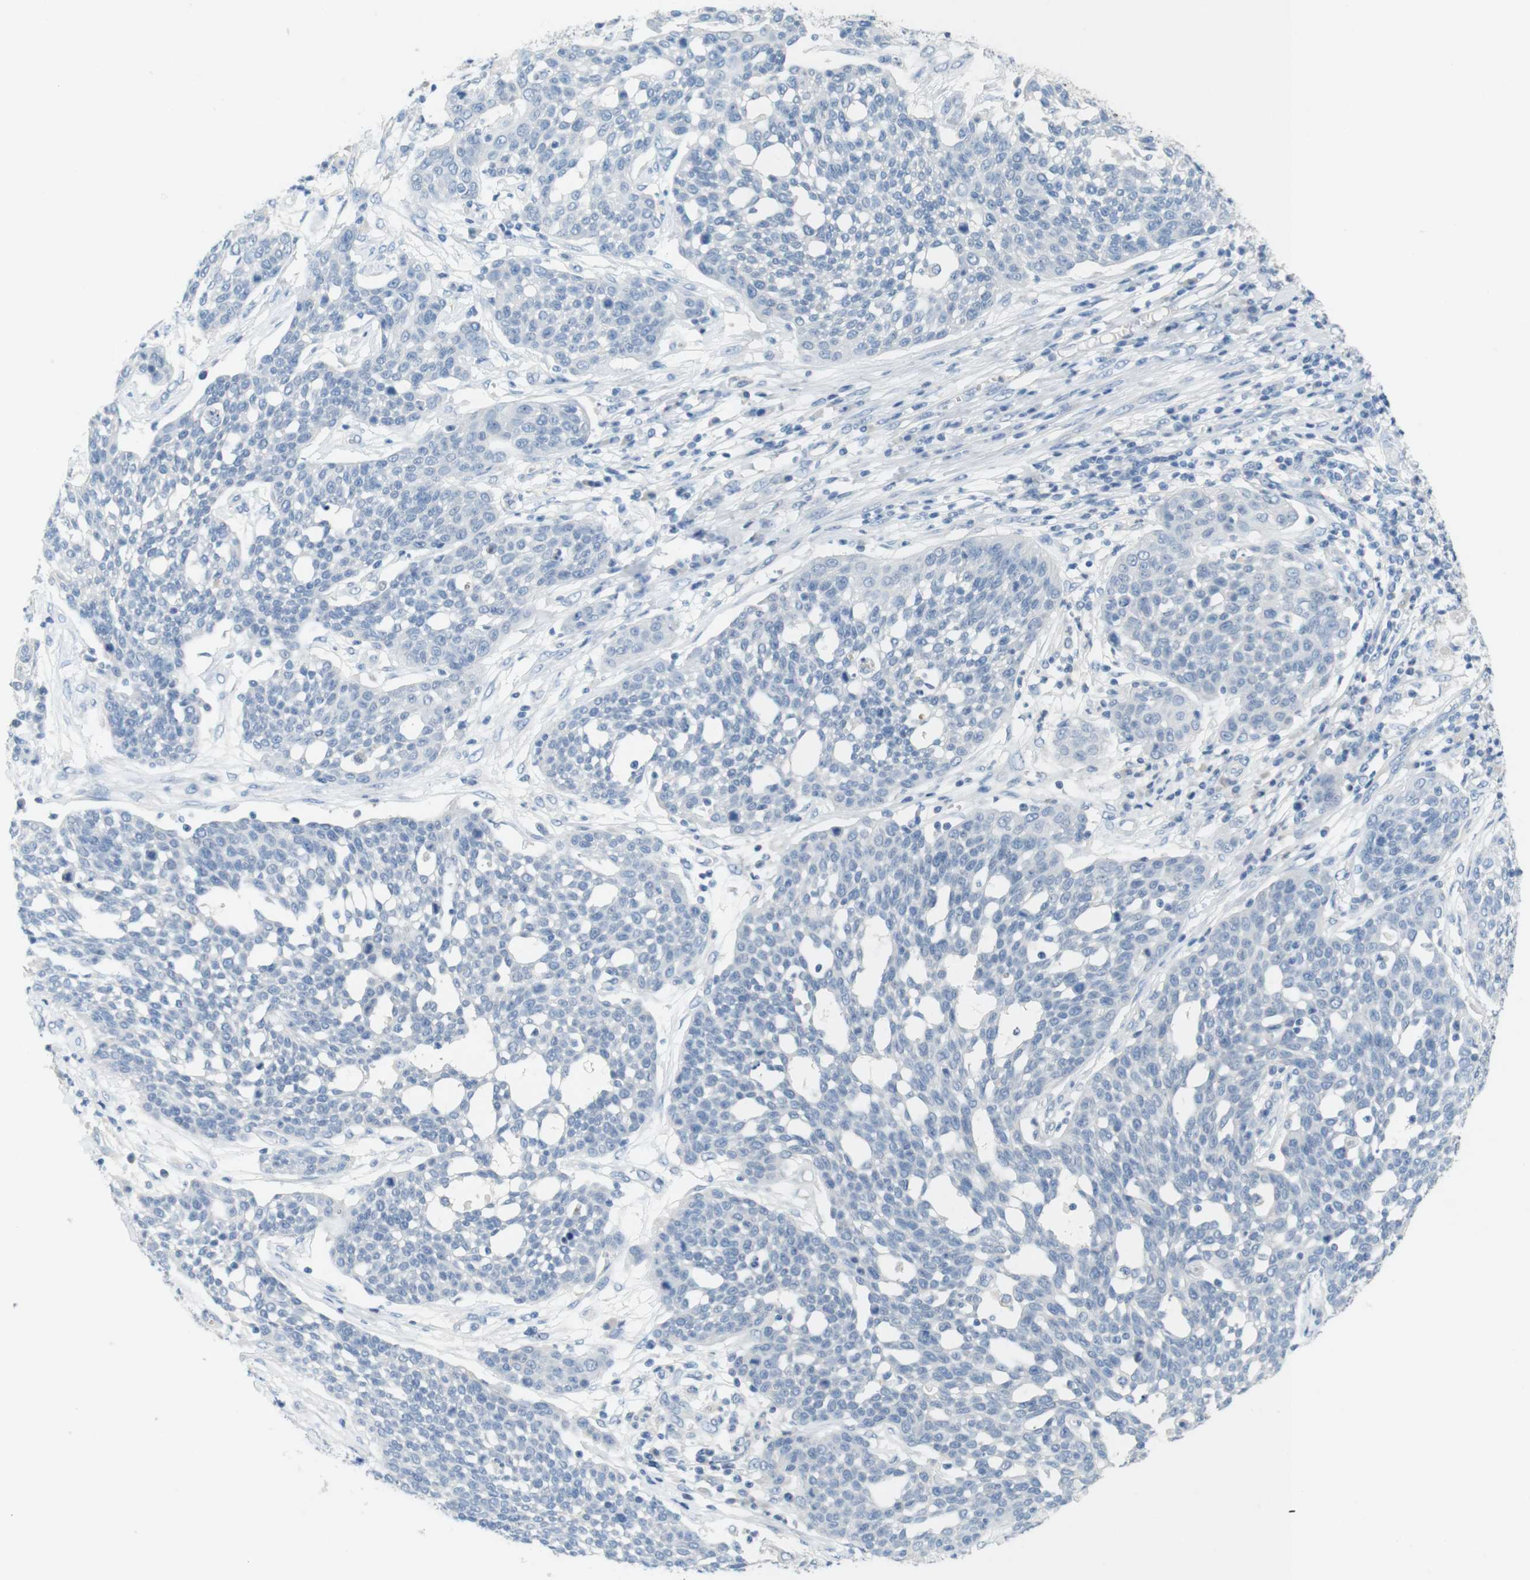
{"staining": {"intensity": "negative", "quantity": "none", "location": "none"}, "tissue": "cervical cancer", "cell_type": "Tumor cells", "image_type": "cancer", "snomed": [{"axis": "morphology", "description": "Squamous cell carcinoma, NOS"}, {"axis": "topography", "description": "Cervix"}], "caption": "This is an IHC micrograph of cervical cancer (squamous cell carcinoma). There is no staining in tumor cells.", "gene": "LRRK2", "patient": {"sex": "female", "age": 34}}